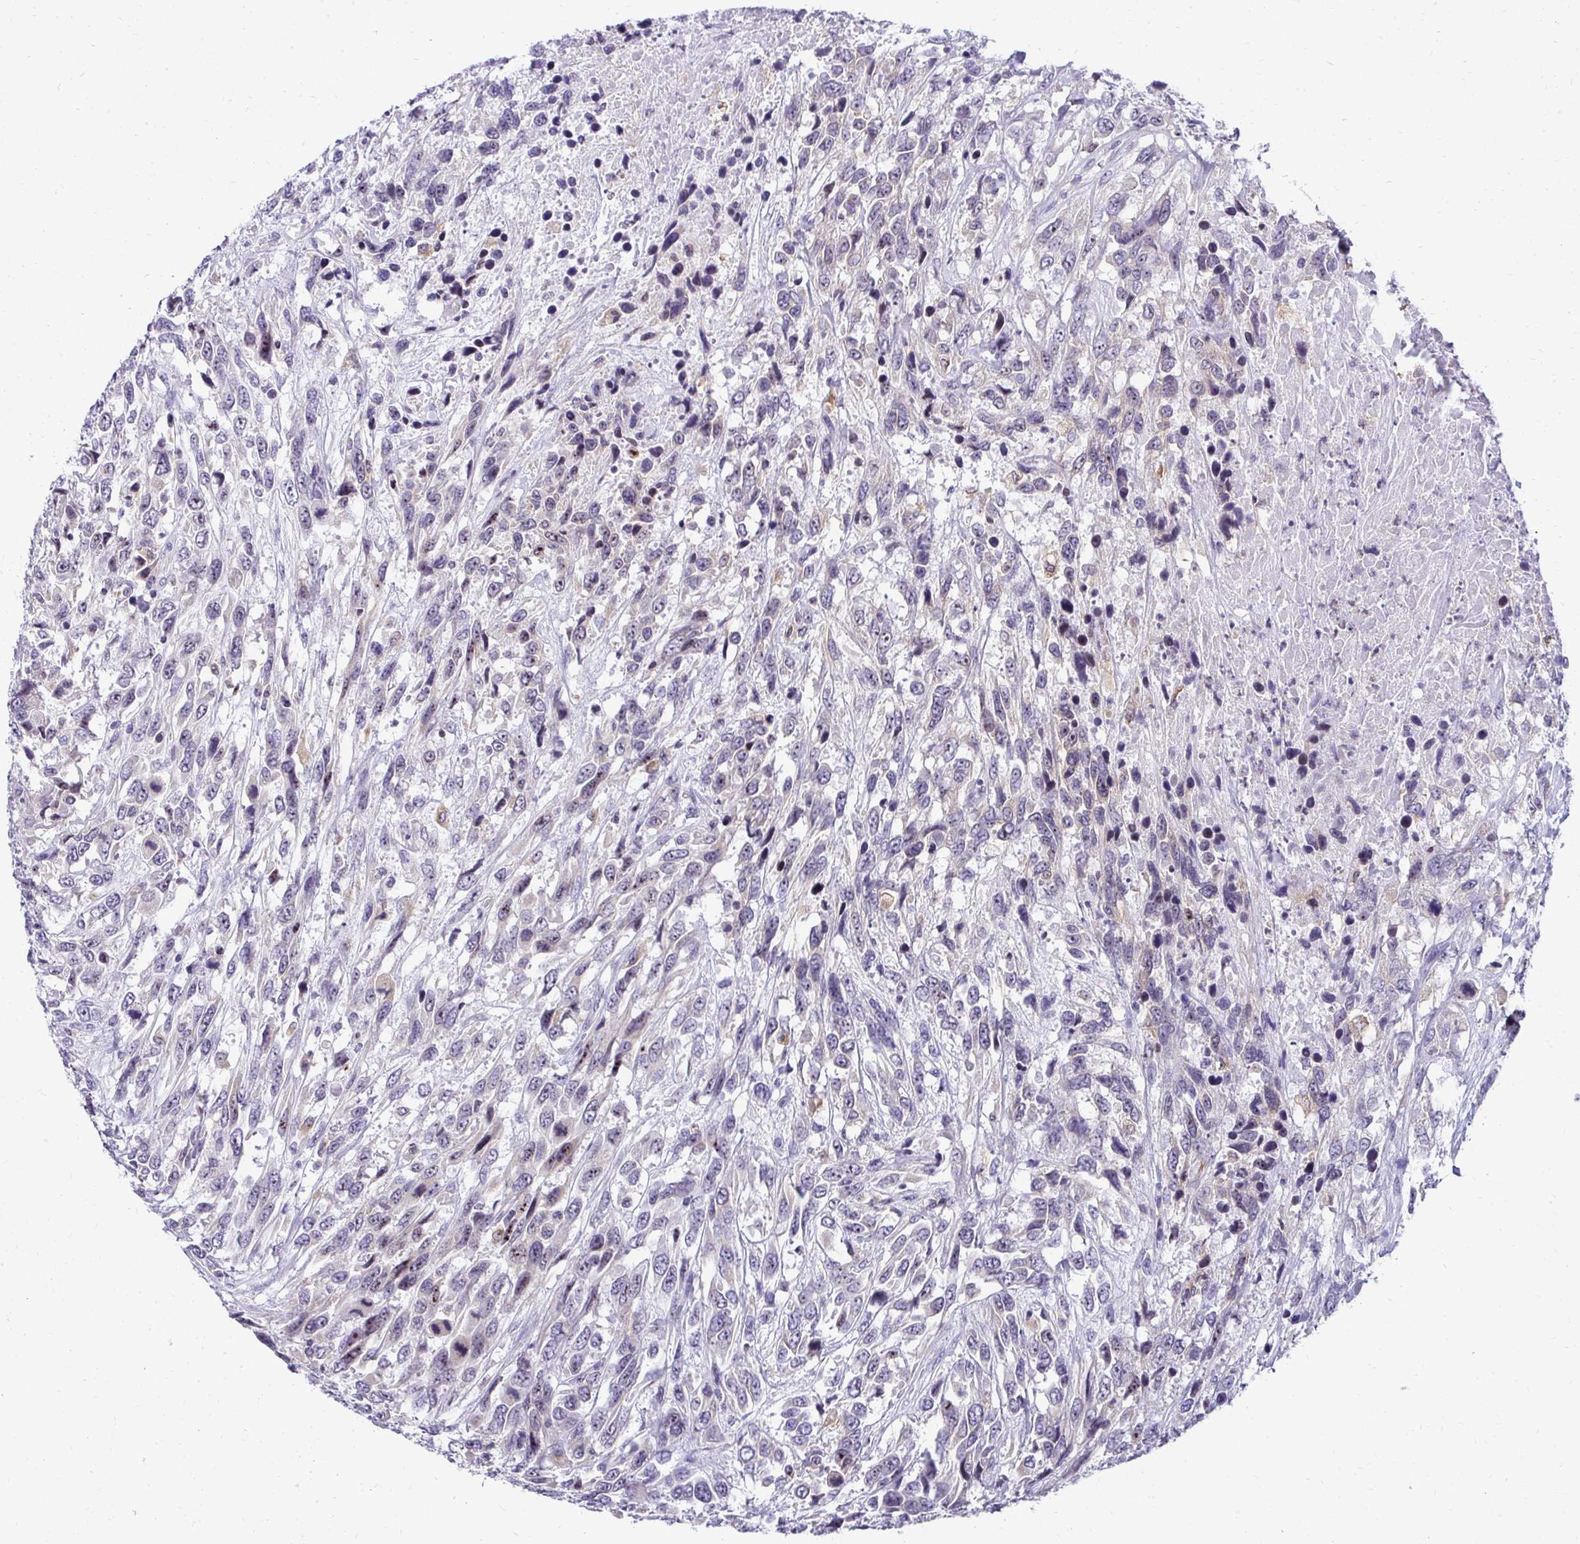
{"staining": {"intensity": "negative", "quantity": "none", "location": "none"}, "tissue": "urothelial cancer", "cell_type": "Tumor cells", "image_type": "cancer", "snomed": [{"axis": "morphology", "description": "Urothelial carcinoma, High grade"}, {"axis": "topography", "description": "Urinary bladder"}], "caption": "This is an immunohistochemistry (IHC) photomicrograph of human urothelial carcinoma (high-grade). There is no staining in tumor cells.", "gene": "NIFK", "patient": {"sex": "female", "age": 70}}